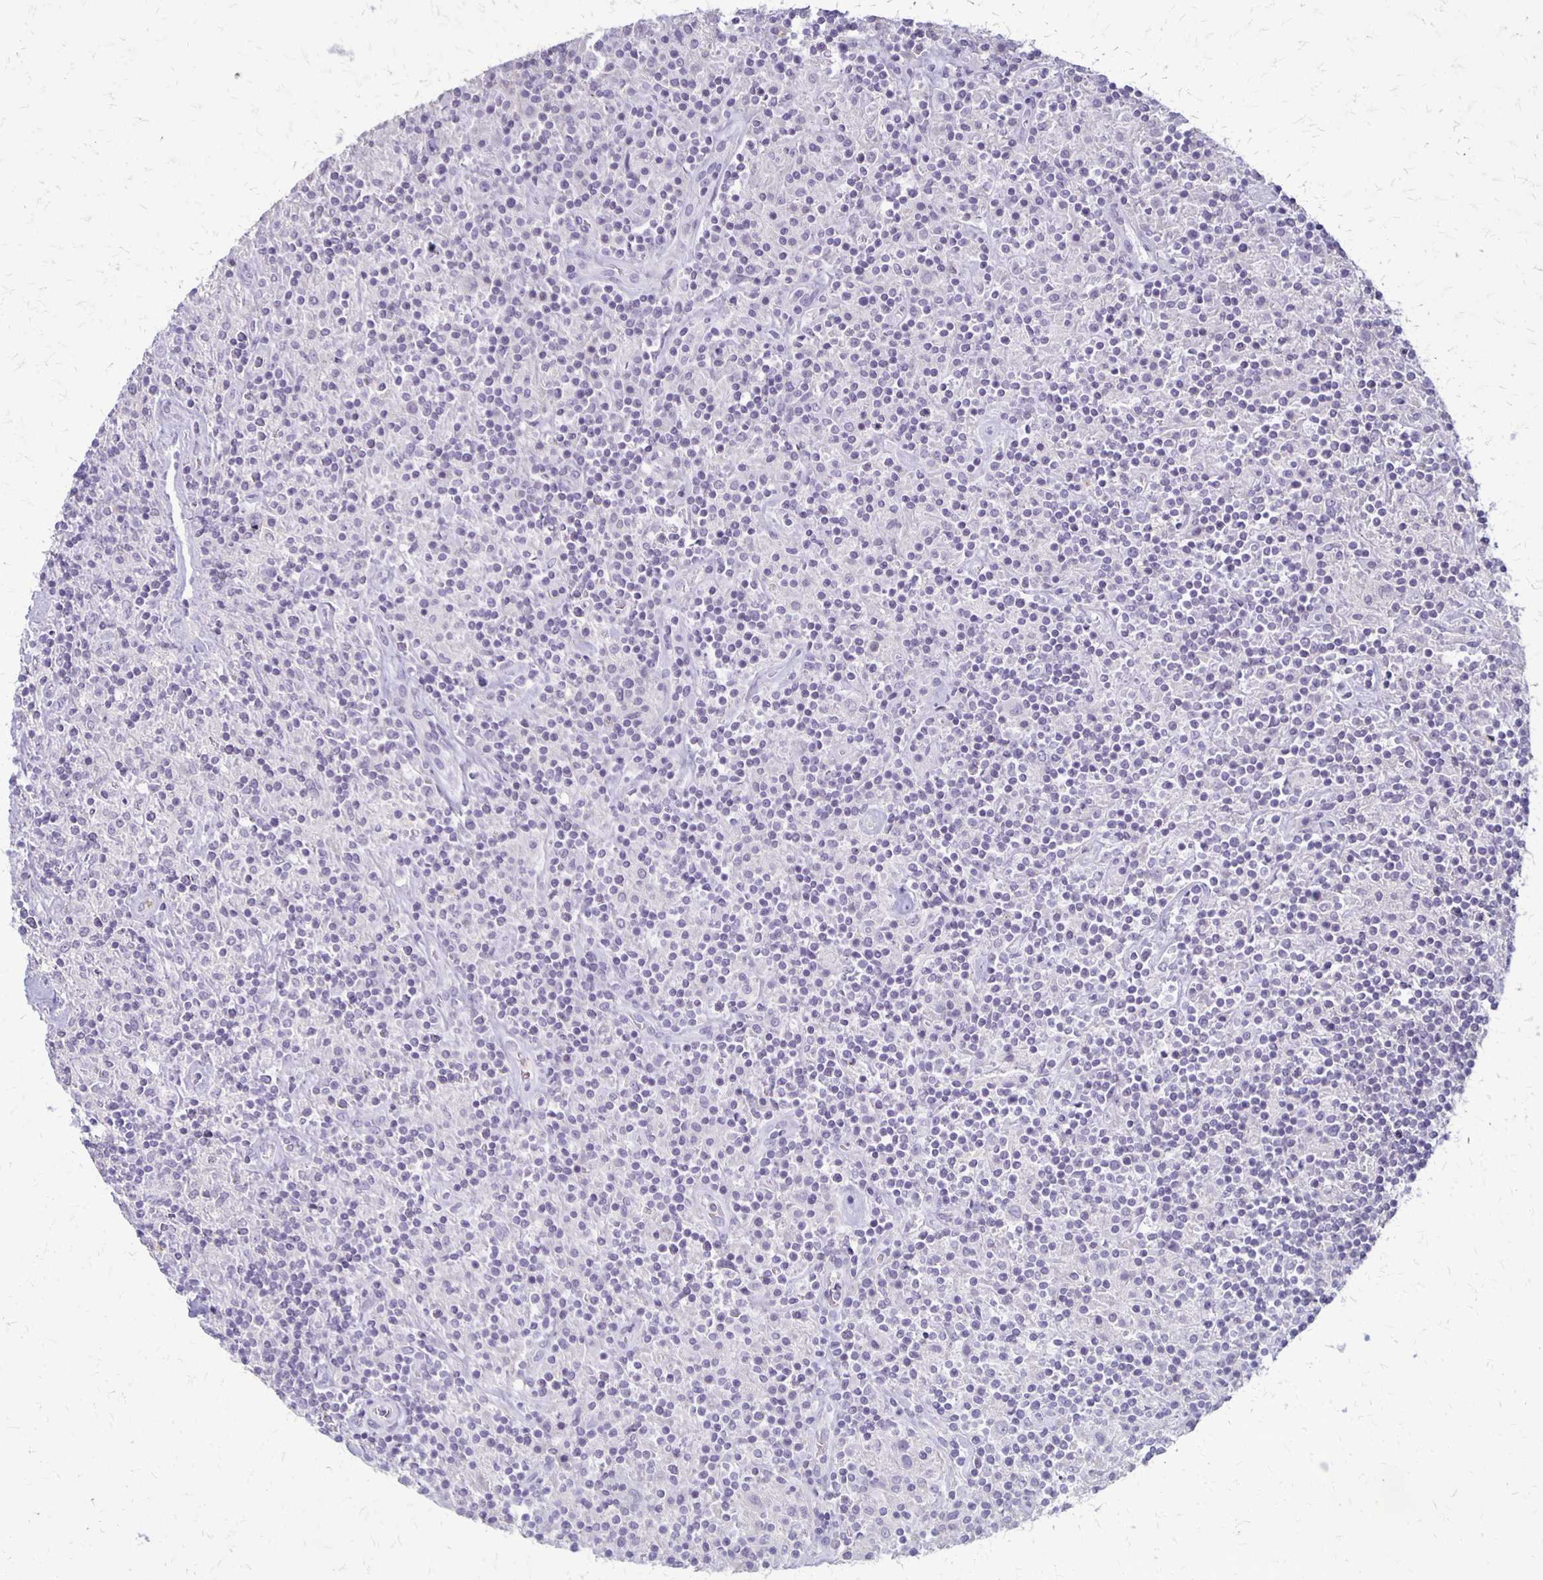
{"staining": {"intensity": "negative", "quantity": "none", "location": "none"}, "tissue": "lymphoma", "cell_type": "Tumor cells", "image_type": "cancer", "snomed": [{"axis": "morphology", "description": "Hodgkin's disease, NOS"}, {"axis": "topography", "description": "Lymph node"}], "caption": "An immunohistochemistry (IHC) photomicrograph of lymphoma is shown. There is no staining in tumor cells of lymphoma.", "gene": "SEPTIN5", "patient": {"sex": "male", "age": 70}}